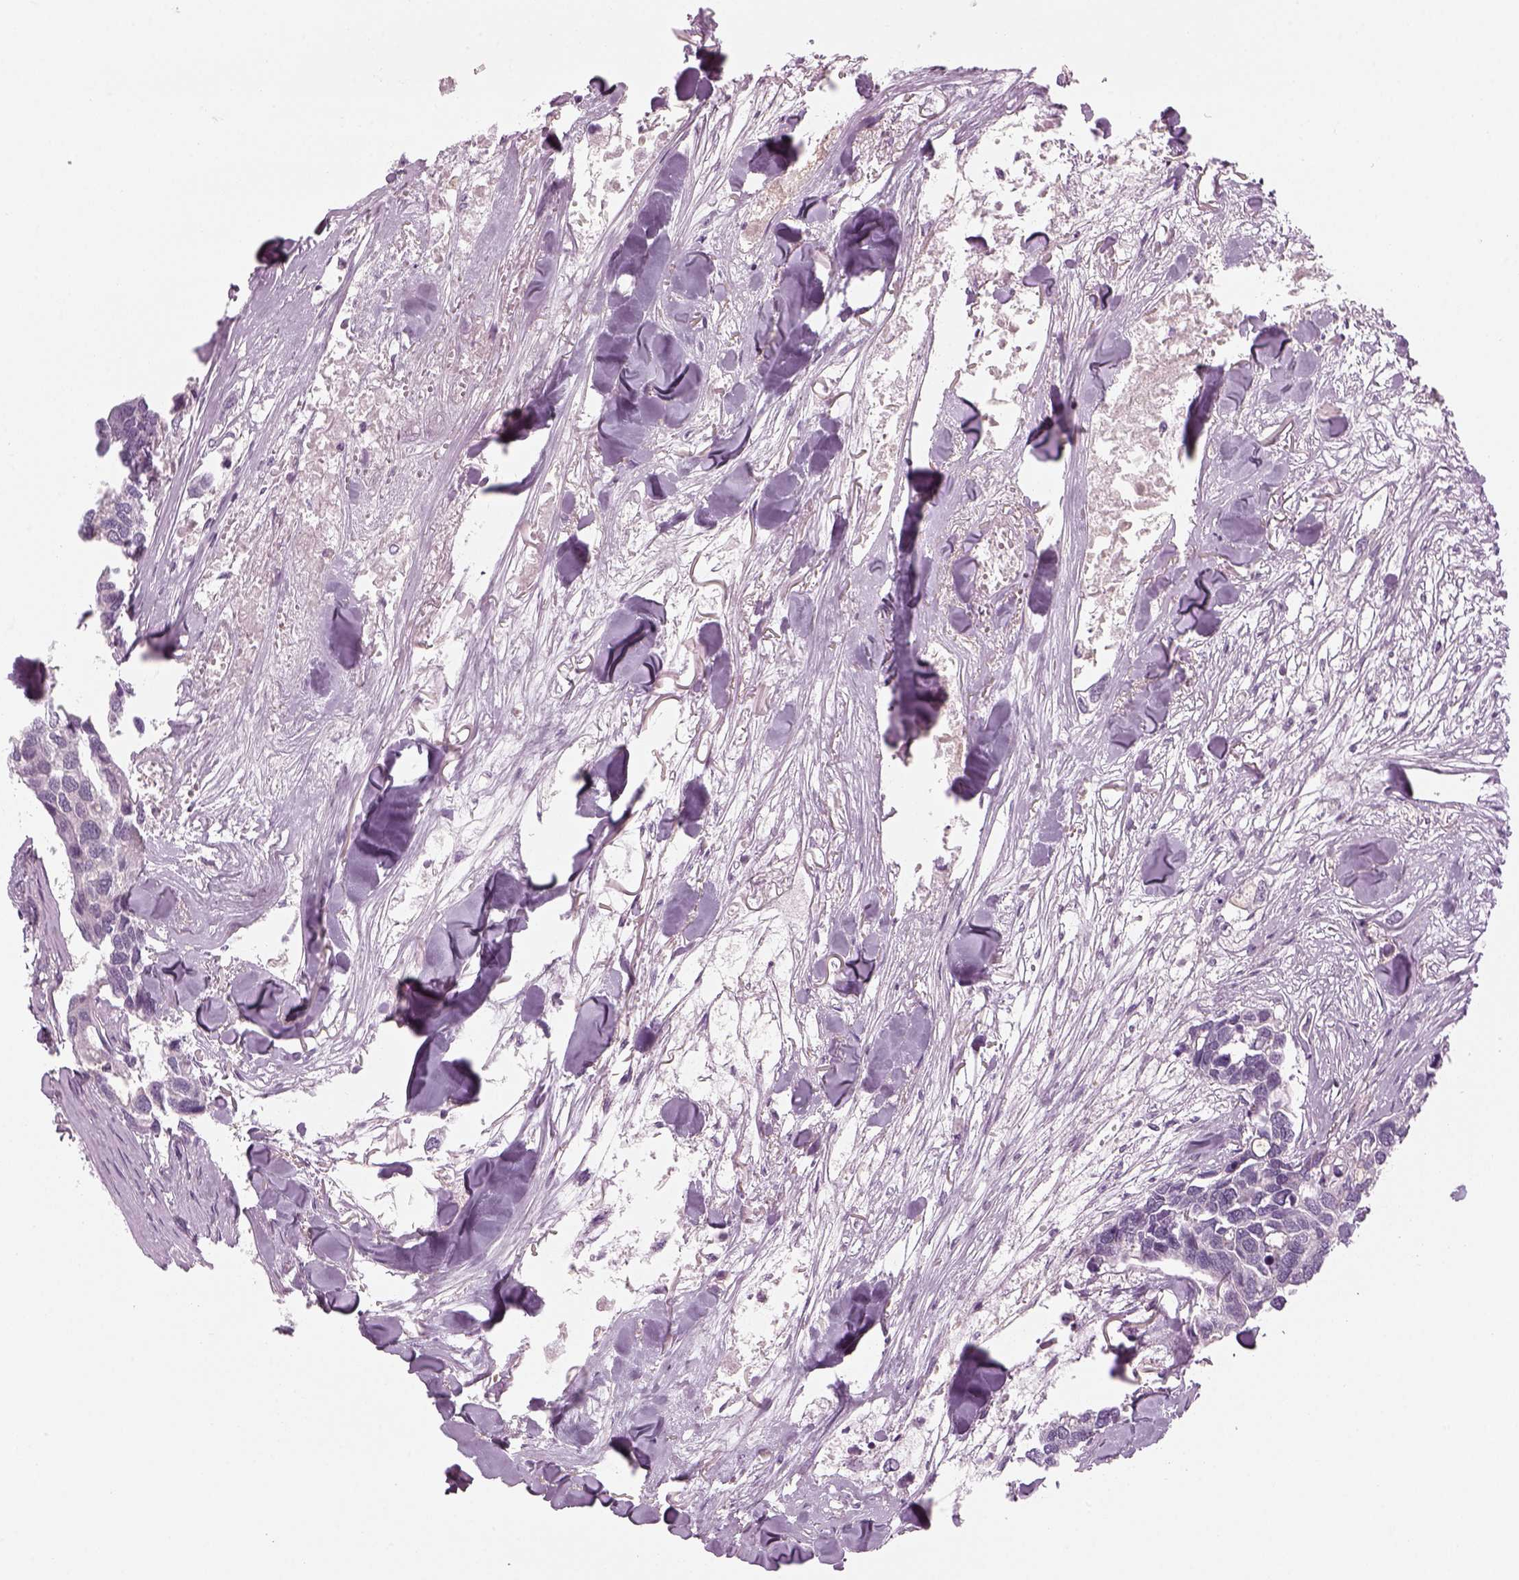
{"staining": {"intensity": "negative", "quantity": "none", "location": "none"}, "tissue": "breast cancer", "cell_type": "Tumor cells", "image_type": "cancer", "snomed": [{"axis": "morphology", "description": "Duct carcinoma"}, {"axis": "topography", "description": "Breast"}], "caption": "Tumor cells are negative for protein expression in human breast cancer. The staining was performed using DAB to visualize the protein expression in brown, while the nuclei were stained in blue with hematoxylin (Magnification: 20x).", "gene": "LRRIQ3", "patient": {"sex": "female", "age": 83}}